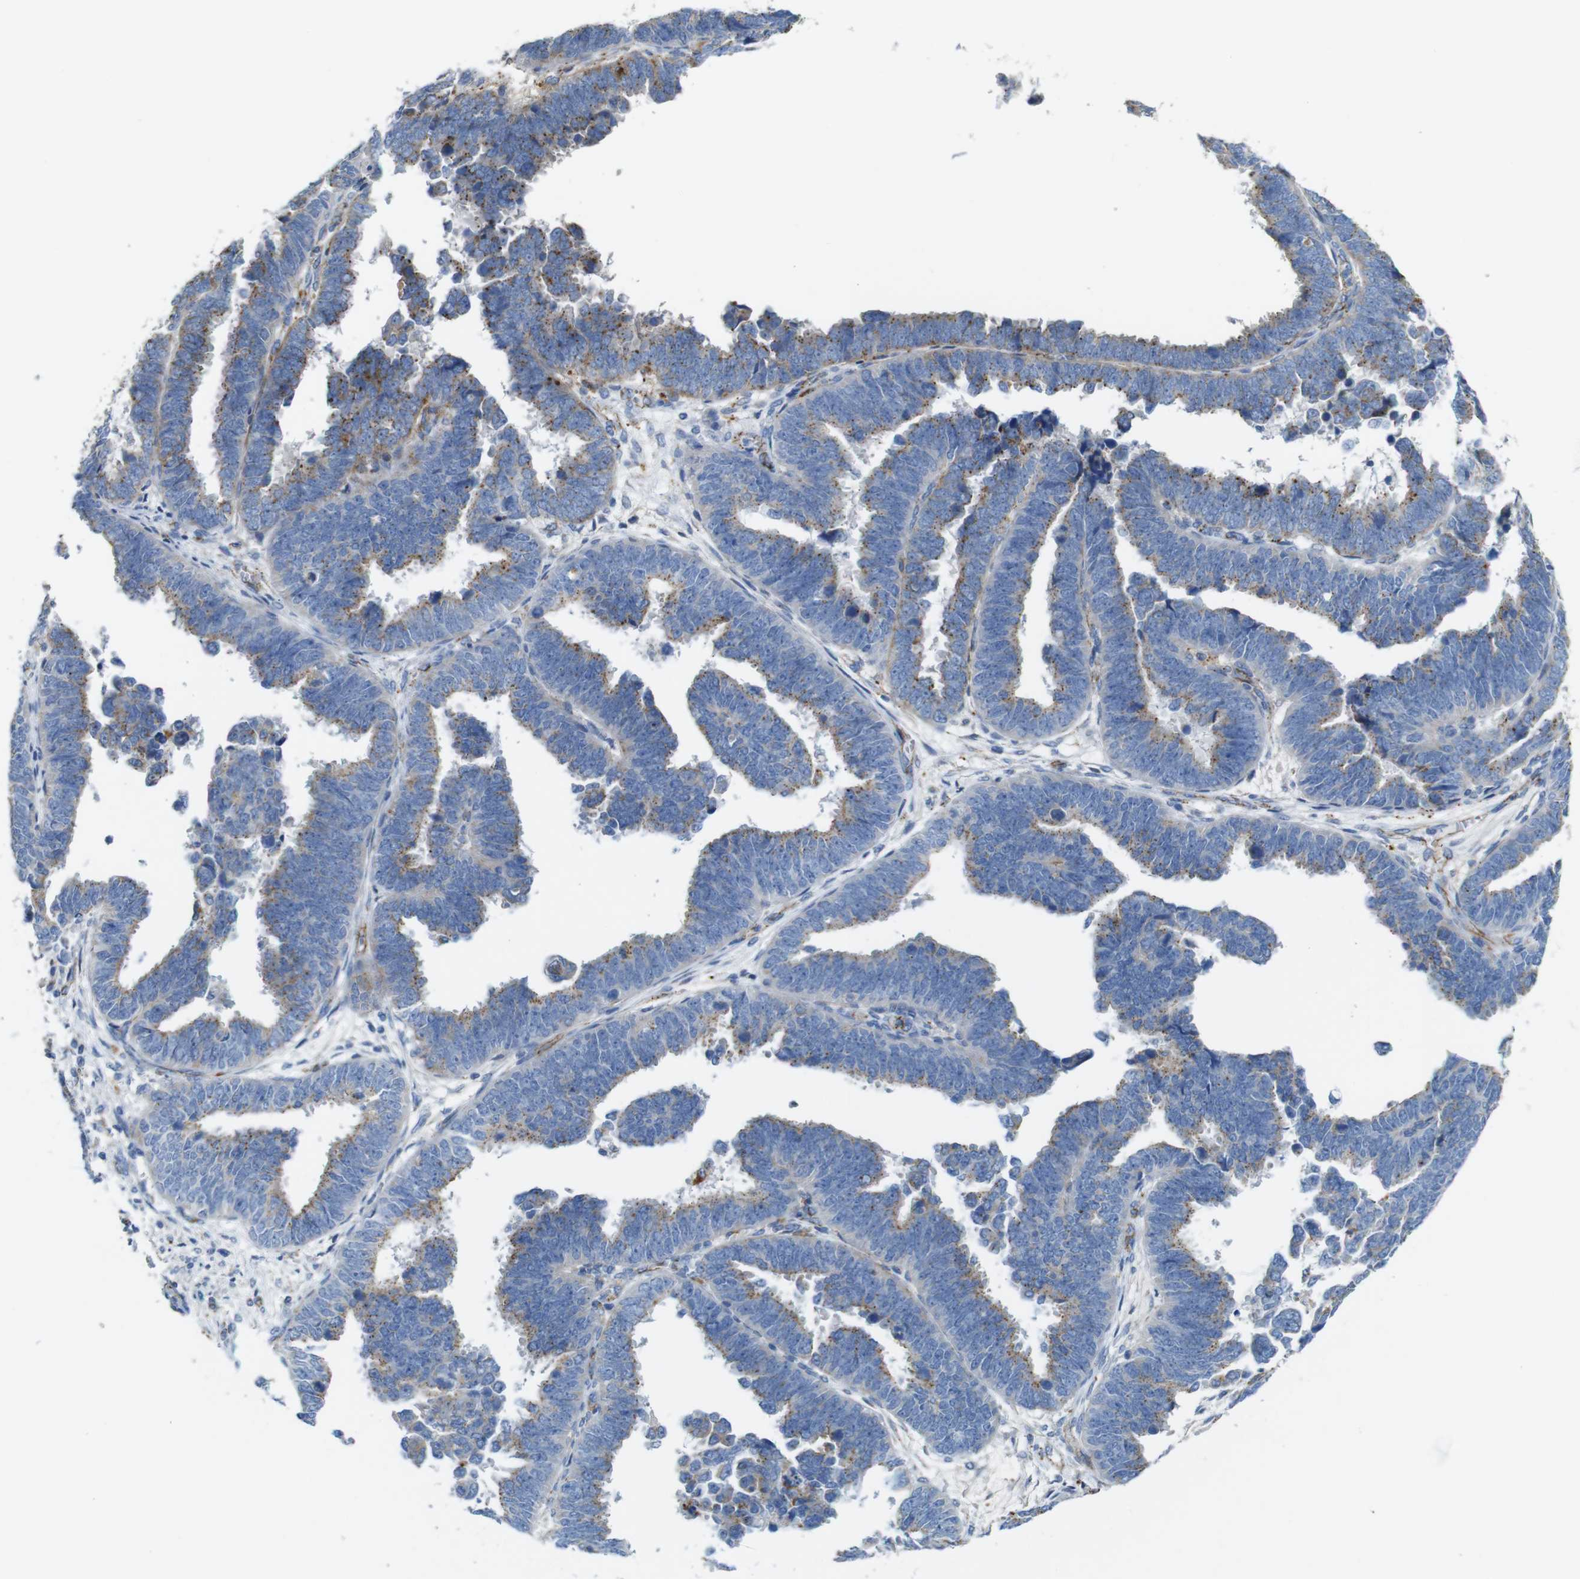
{"staining": {"intensity": "weak", "quantity": "25%-75%", "location": "cytoplasmic/membranous"}, "tissue": "endometrial cancer", "cell_type": "Tumor cells", "image_type": "cancer", "snomed": [{"axis": "morphology", "description": "Adenocarcinoma, NOS"}, {"axis": "topography", "description": "Endometrium"}], "caption": "The immunohistochemical stain labels weak cytoplasmic/membranous staining in tumor cells of adenocarcinoma (endometrial) tissue. (DAB (3,3'-diaminobenzidine) IHC, brown staining for protein, blue staining for nuclei).", "gene": "NHLRC3", "patient": {"sex": "female", "age": 75}}